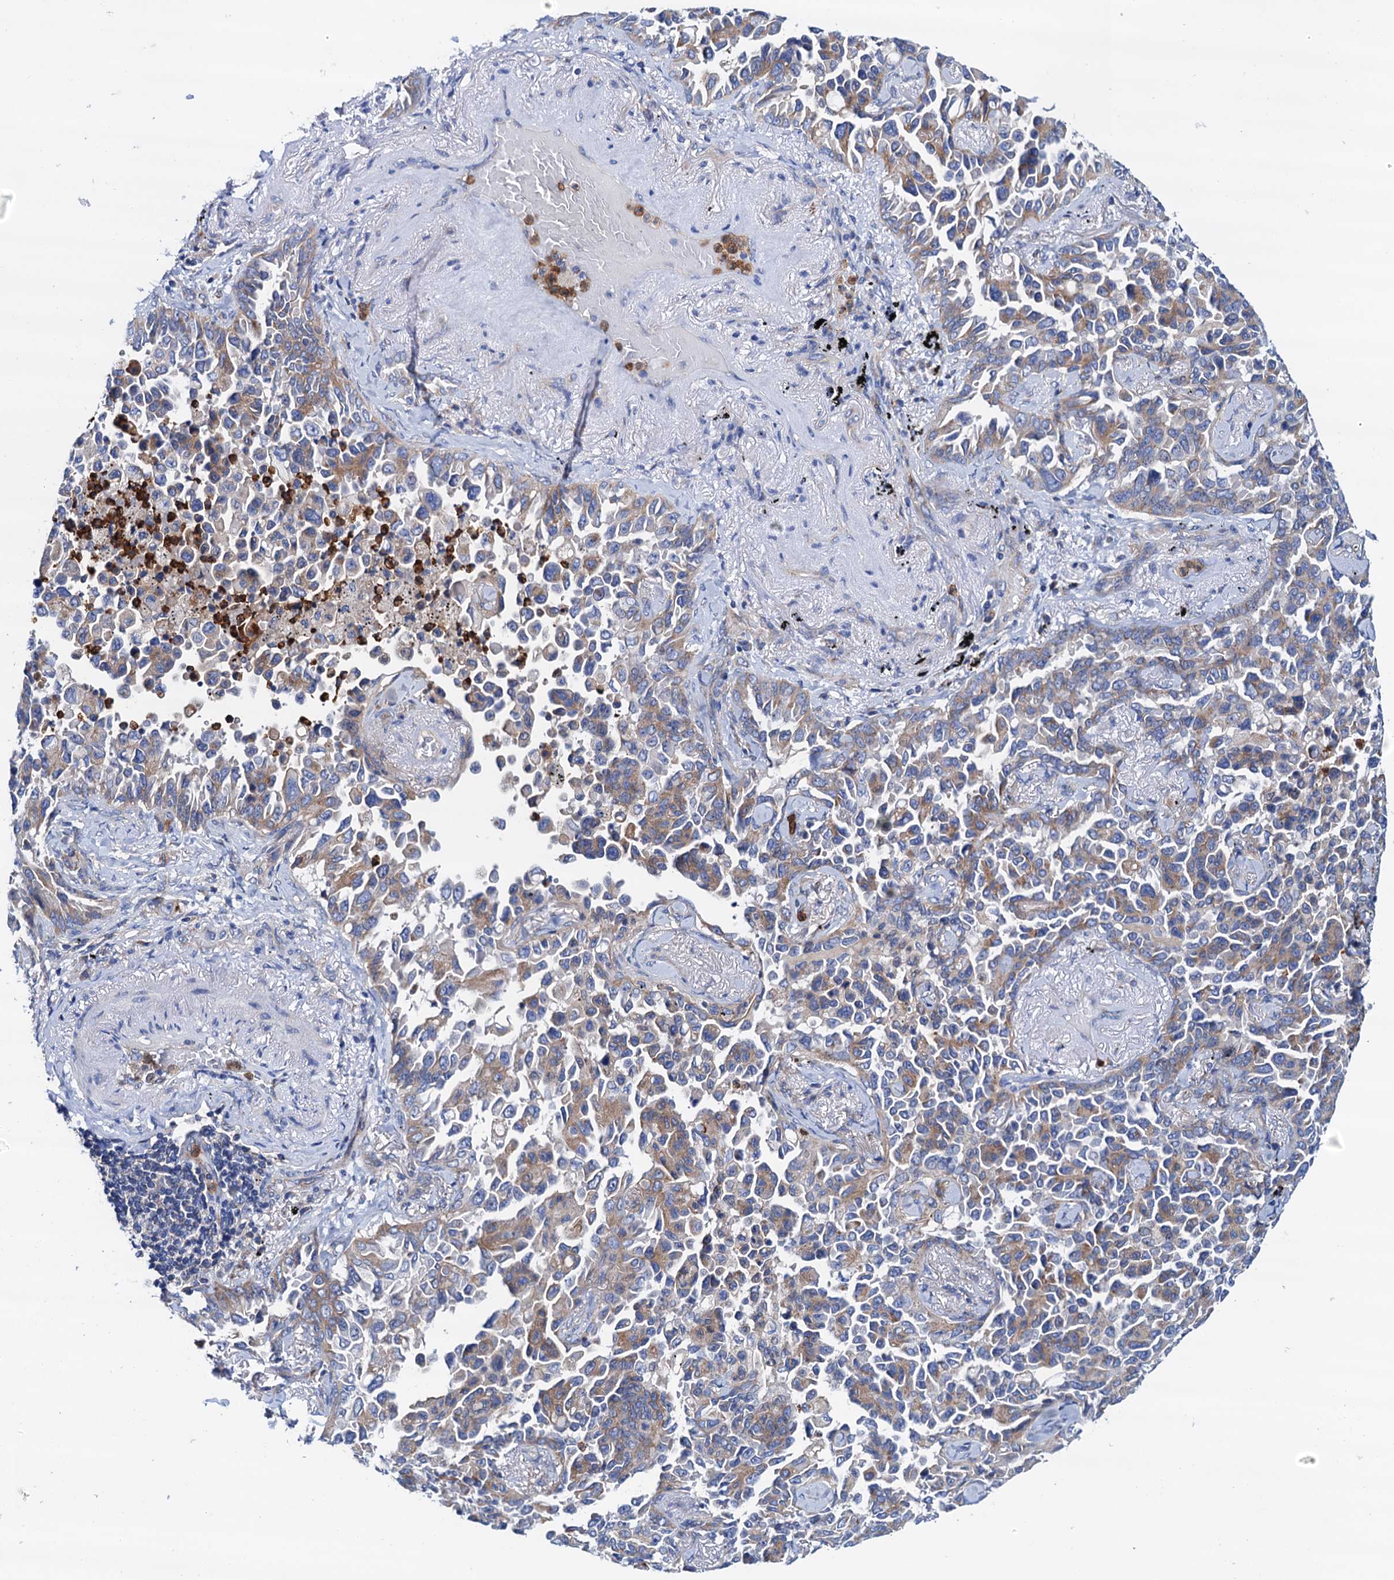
{"staining": {"intensity": "moderate", "quantity": "25%-75%", "location": "cytoplasmic/membranous"}, "tissue": "lung cancer", "cell_type": "Tumor cells", "image_type": "cancer", "snomed": [{"axis": "morphology", "description": "Adenocarcinoma, NOS"}, {"axis": "topography", "description": "Lung"}], "caption": "A micrograph showing moderate cytoplasmic/membranous staining in approximately 25%-75% of tumor cells in adenocarcinoma (lung), as visualized by brown immunohistochemical staining.", "gene": "RASSF9", "patient": {"sex": "female", "age": 67}}